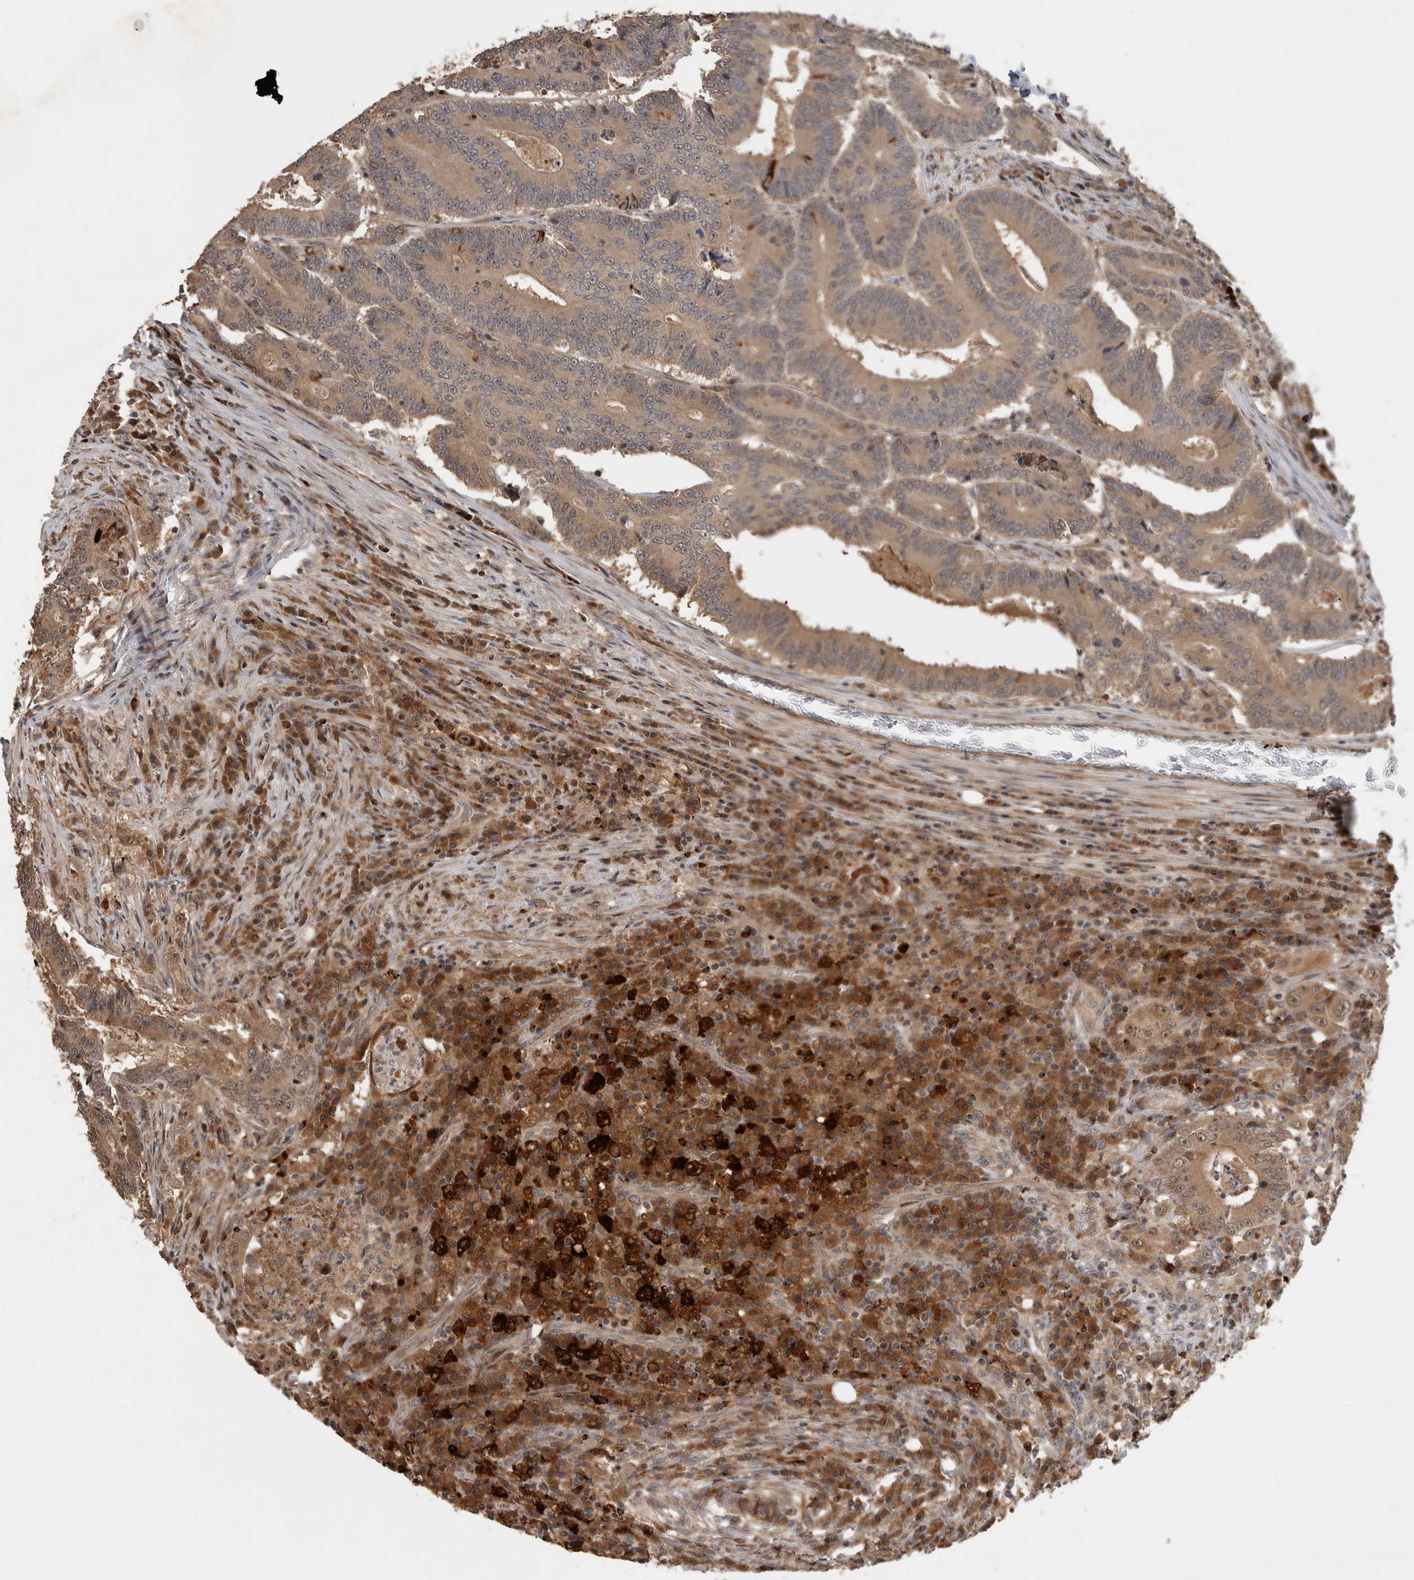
{"staining": {"intensity": "moderate", "quantity": ">75%", "location": "cytoplasmic/membranous"}, "tissue": "colorectal cancer", "cell_type": "Tumor cells", "image_type": "cancer", "snomed": [{"axis": "morphology", "description": "Adenocarcinoma, NOS"}, {"axis": "topography", "description": "Colon"}], "caption": "DAB immunohistochemical staining of human colorectal cancer (adenocarcinoma) exhibits moderate cytoplasmic/membranous protein positivity in about >75% of tumor cells. Nuclei are stained in blue.", "gene": "SERAC1", "patient": {"sex": "male", "age": 83}}